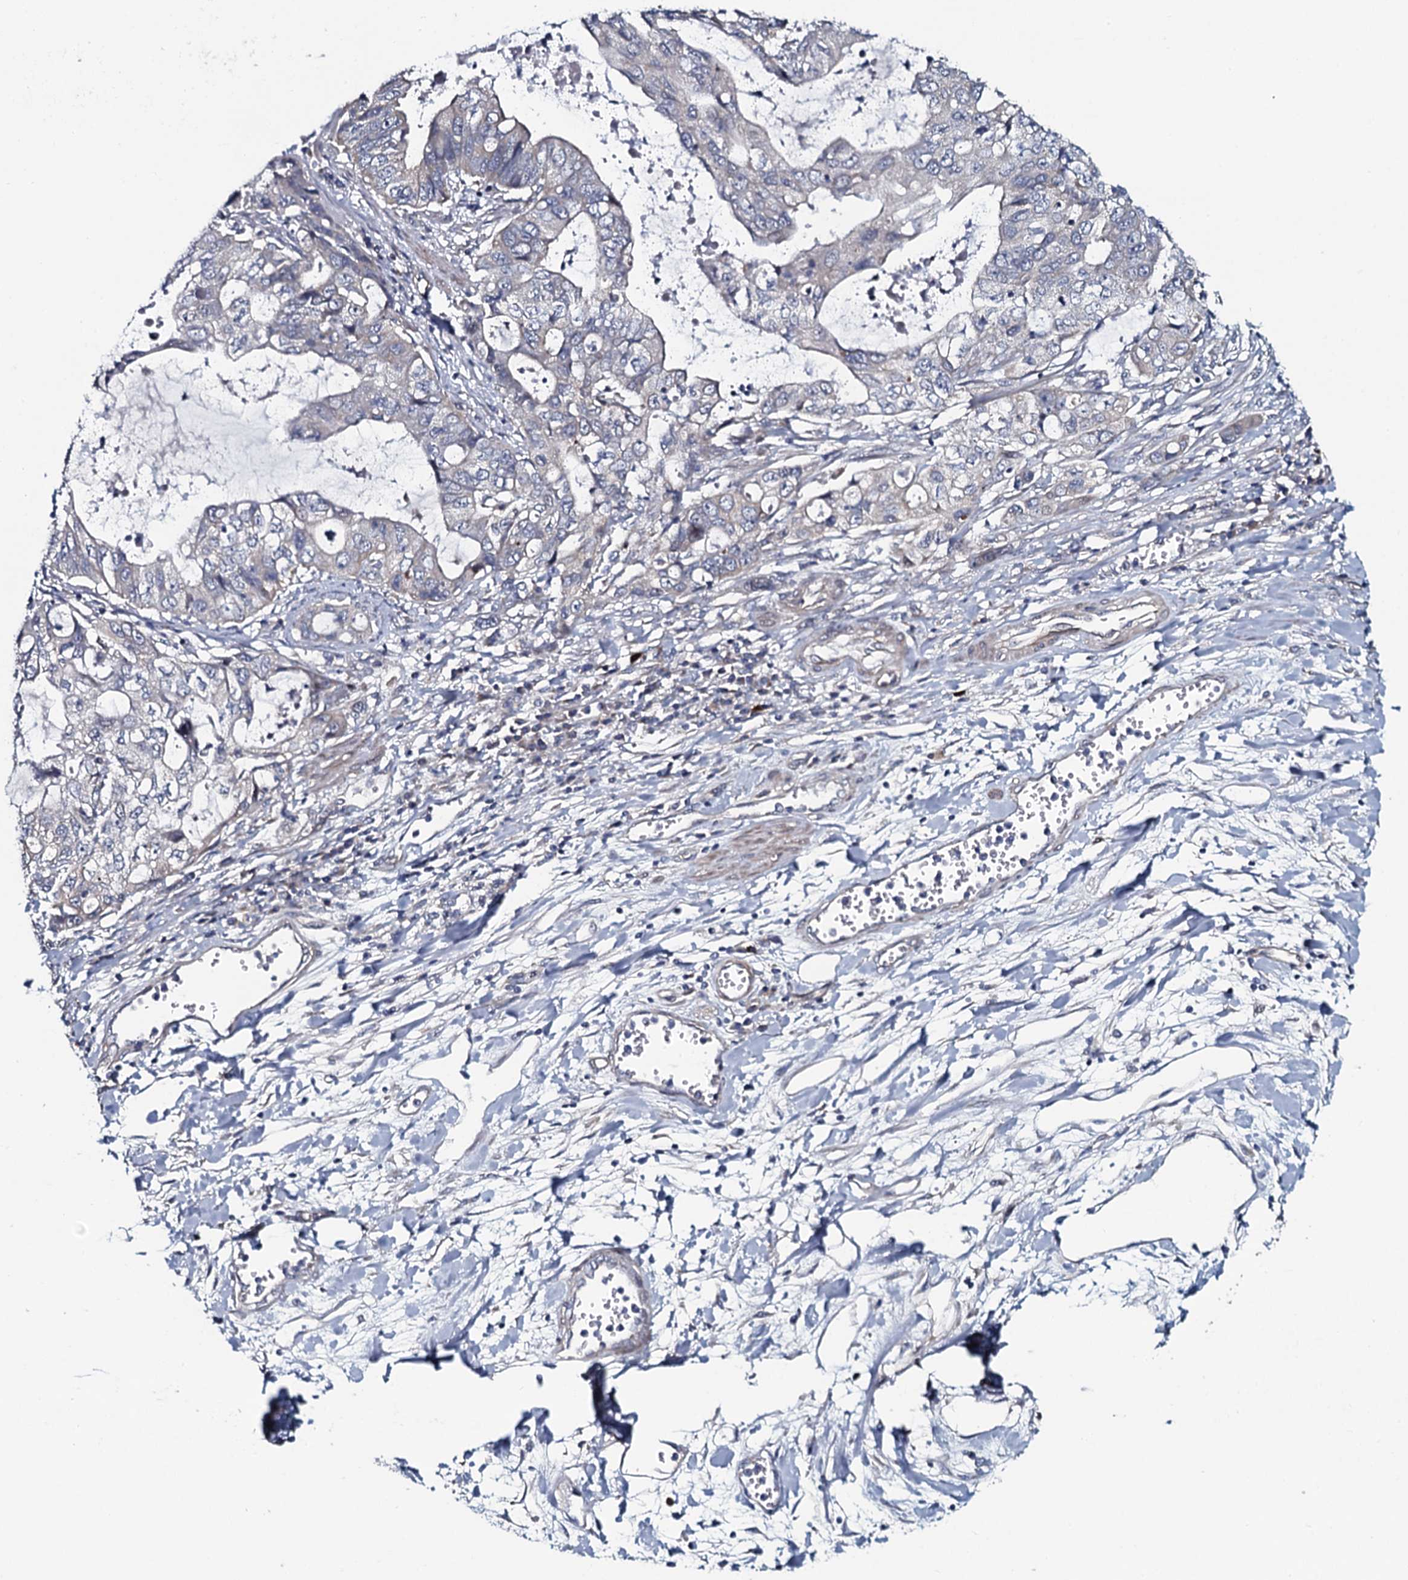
{"staining": {"intensity": "weak", "quantity": "<25%", "location": "cytoplasmic/membranous"}, "tissue": "stomach cancer", "cell_type": "Tumor cells", "image_type": "cancer", "snomed": [{"axis": "morphology", "description": "Adenocarcinoma, NOS"}, {"axis": "topography", "description": "Stomach, upper"}], "caption": "Protein analysis of stomach adenocarcinoma reveals no significant expression in tumor cells.", "gene": "KCTD4", "patient": {"sex": "female", "age": 52}}